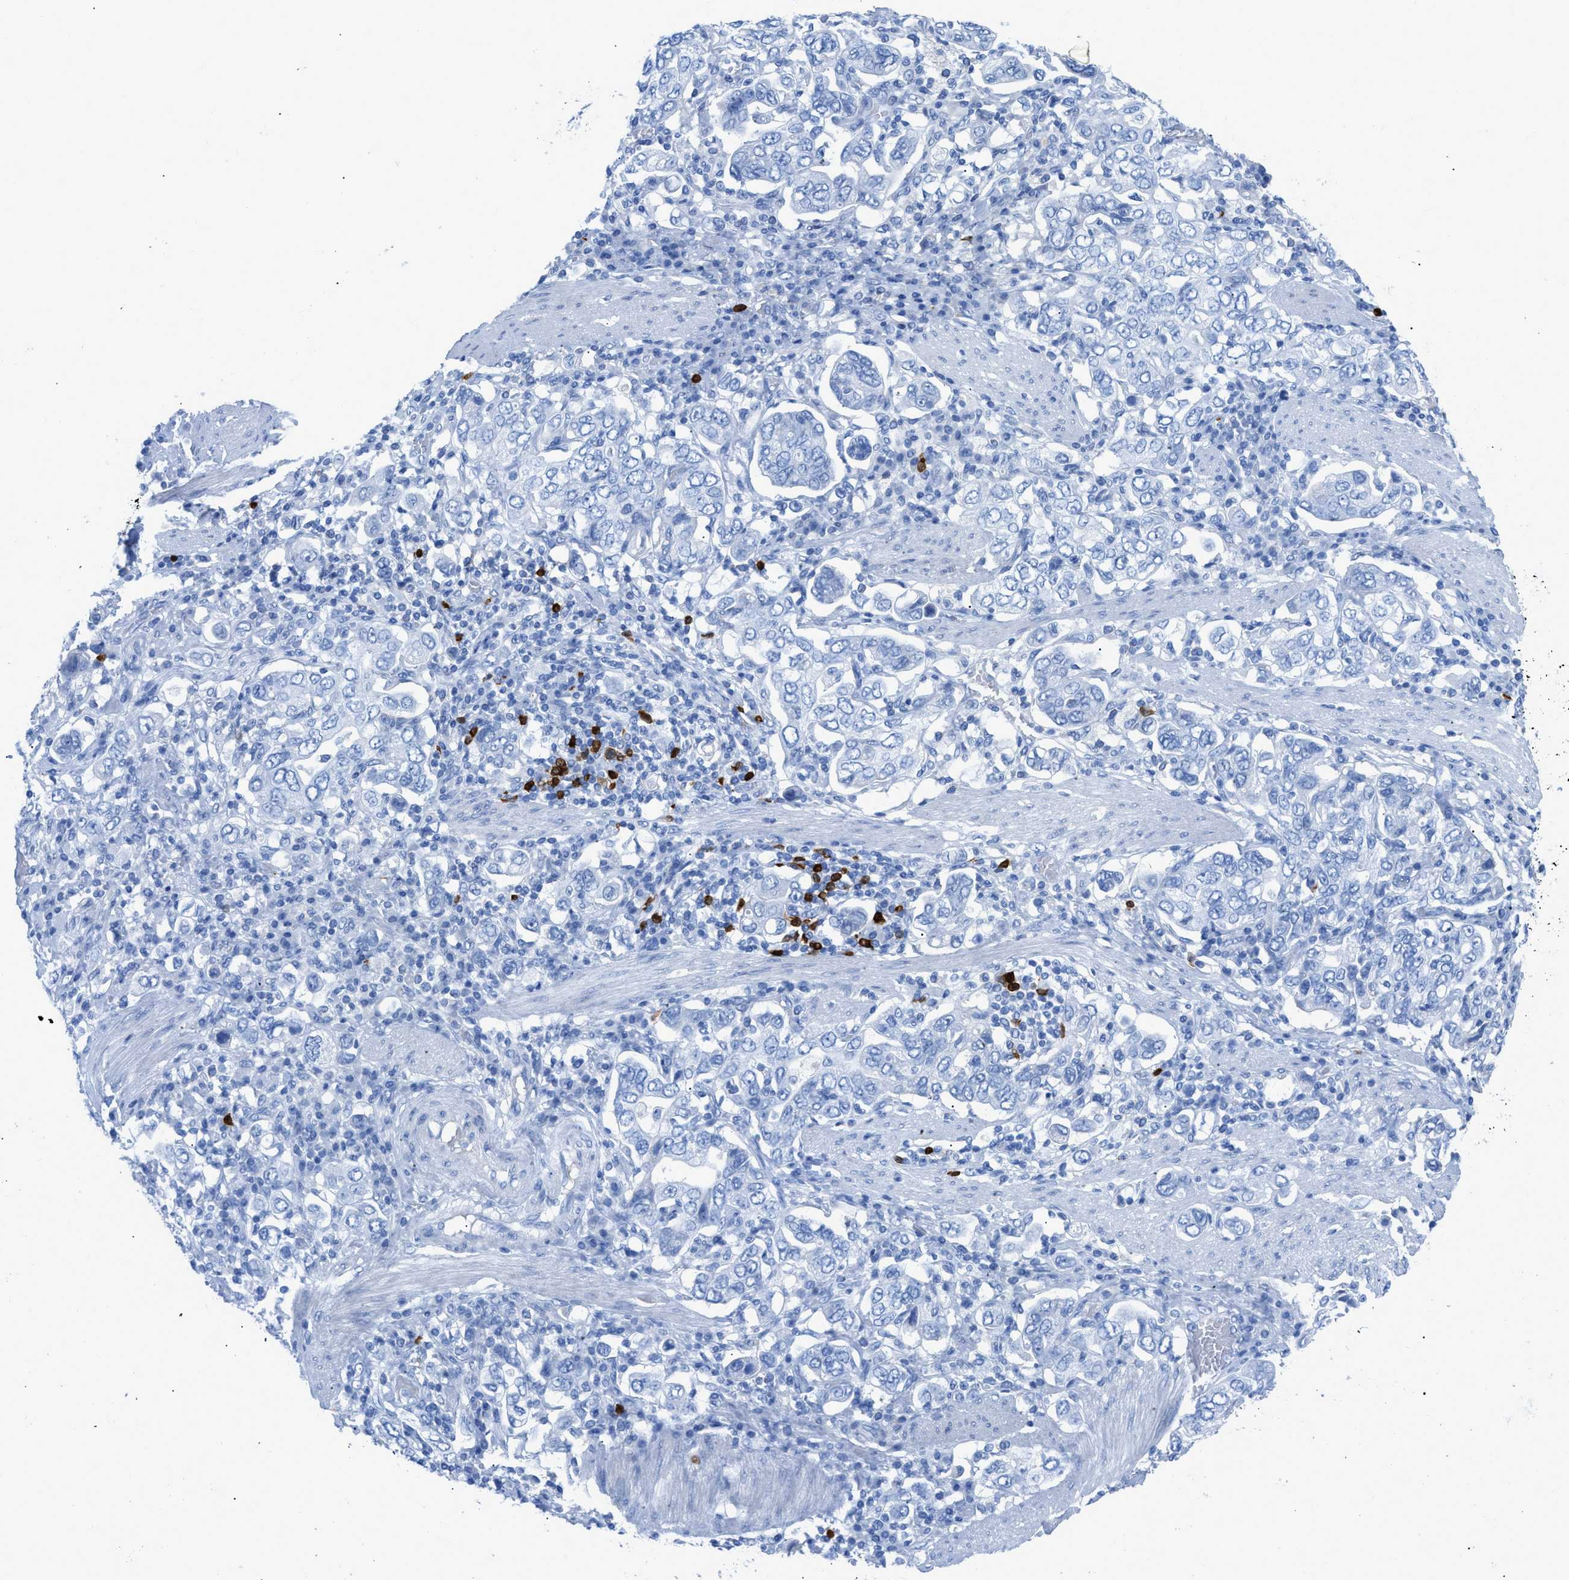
{"staining": {"intensity": "negative", "quantity": "none", "location": "none"}, "tissue": "stomach cancer", "cell_type": "Tumor cells", "image_type": "cancer", "snomed": [{"axis": "morphology", "description": "Adenocarcinoma, NOS"}, {"axis": "topography", "description": "Stomach, upper"}], "caption": "Immunohistochemical staining of human stomach adenocarcinoma displays no significant expression in tumor cells.", "gene": "TCL1A", "patient": {"sex": "male", "age": 62}}